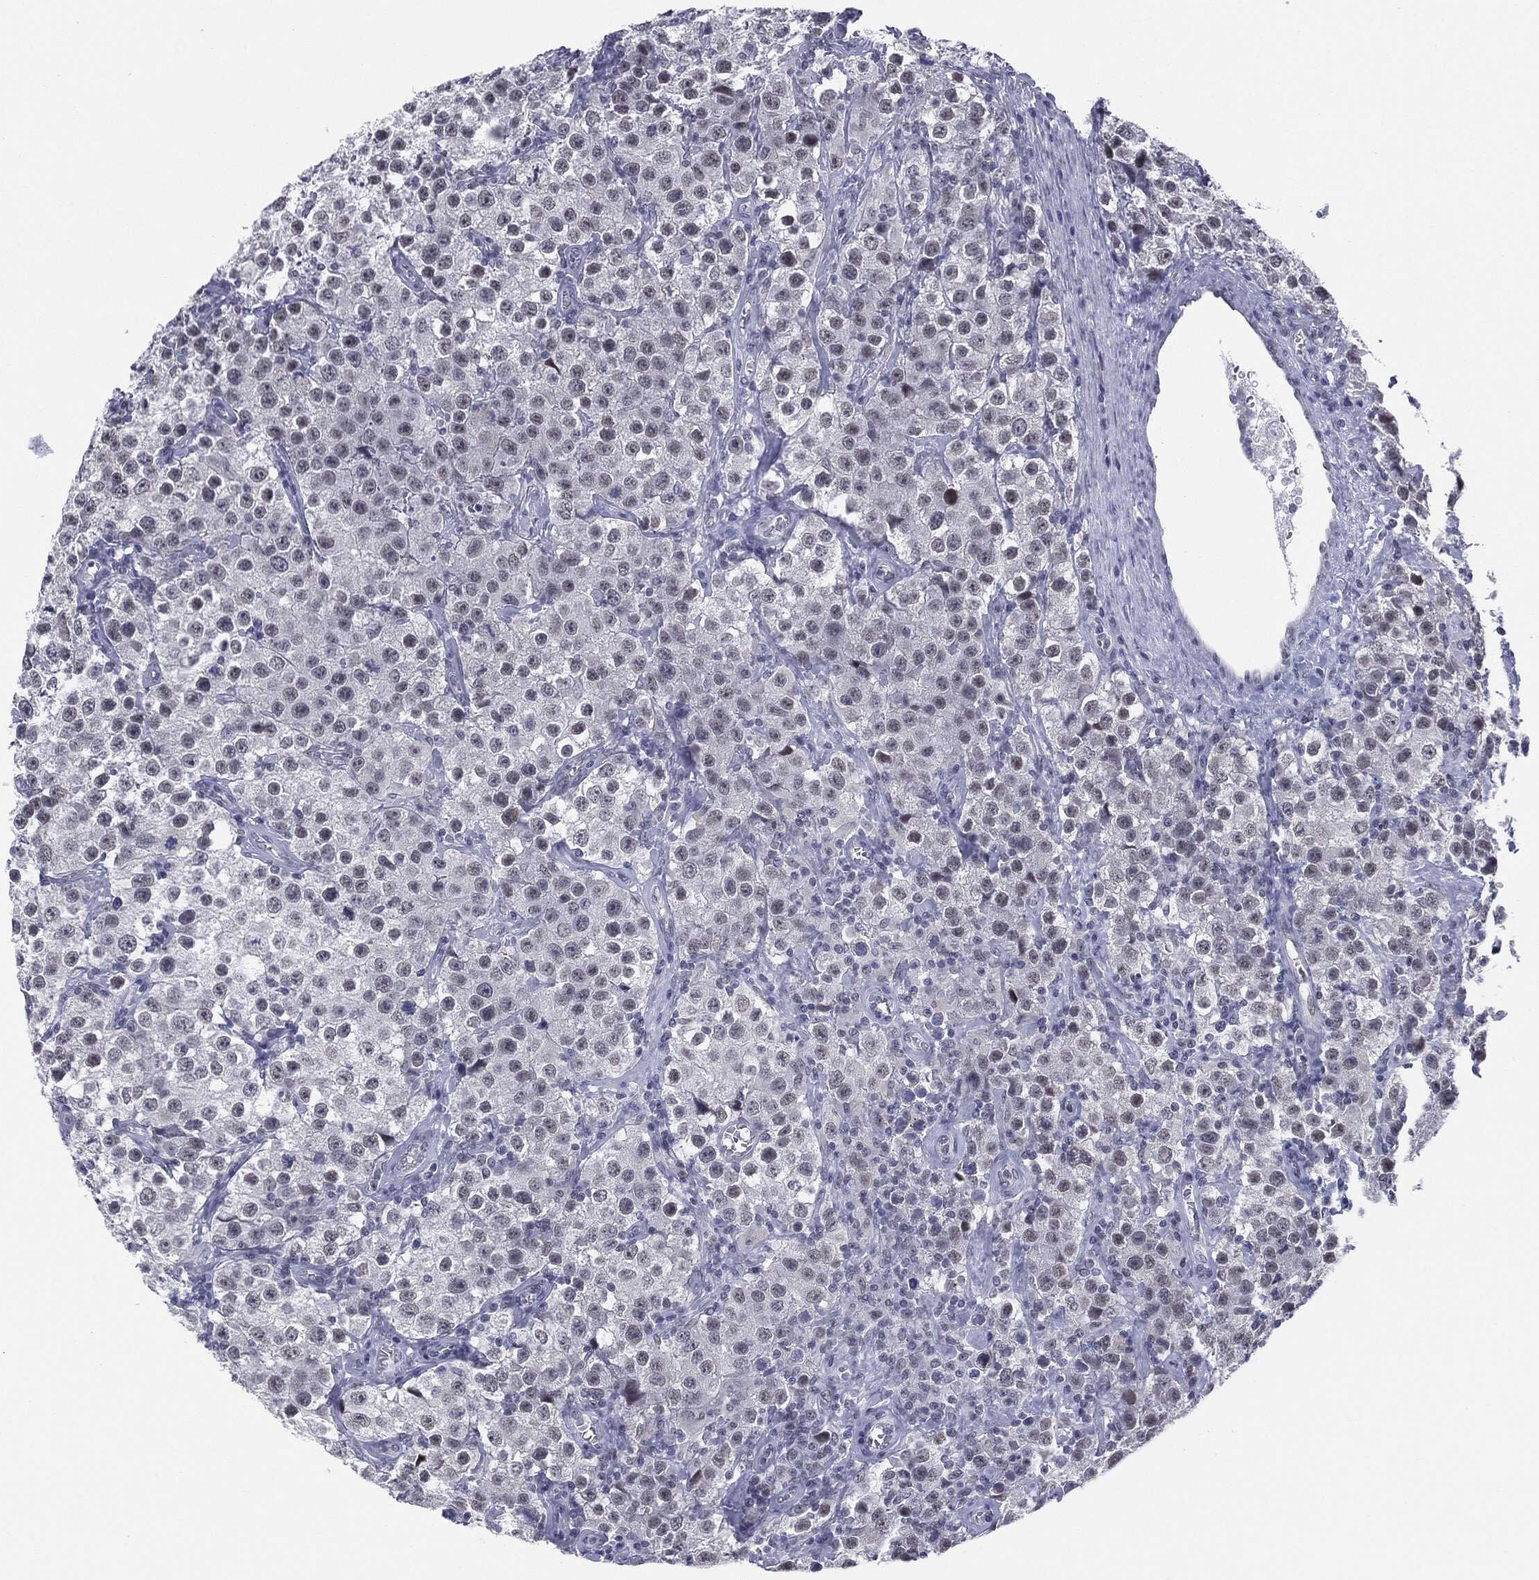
{"staining": {"intensity": "negative", "quantity": "none", "location": "none"}, "tissue": "testis cancer", "cell_type": "Tumor cells", "image_type": "cancer", "snomed": [{"axis": "morphology", "description": "Seminoma, NOS"}, {"axis": "topography", "description": "Testis"}], "caption": "This is an immunohistochemistry photomicrograph of testis seminoma. There is no positivity in tumor cells.", "gene": "SLC5A5", "patient": {"sex": "male", "age": 52}}